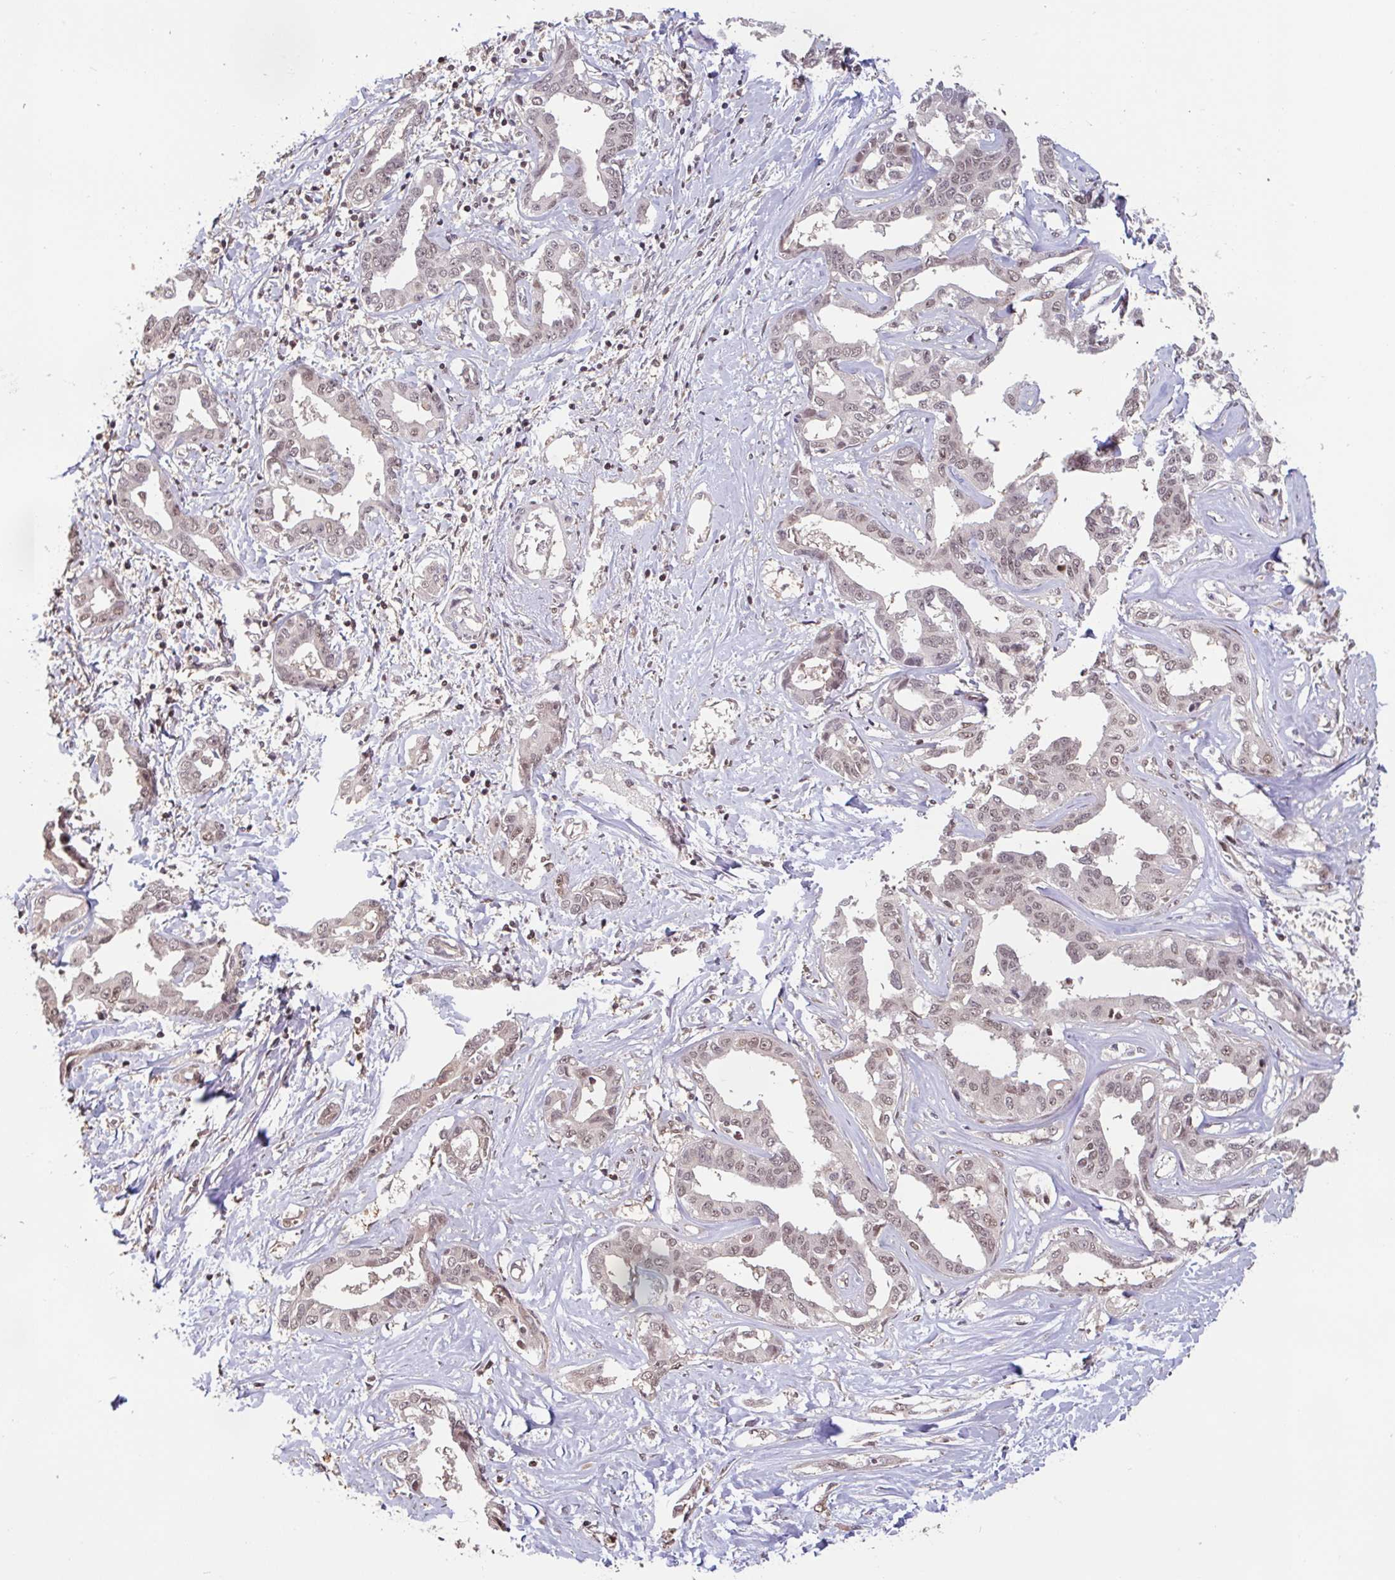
{"staining": {"intensity": "moderate", "quantity": ">75%", "location": "nuclear"}, "tissue": "liver cancer", "cell_type": "Tumor cells", "image_type": "cancer", "snomed": [{"axis": "morphology", "description": "Cholangiocarcinoma"}, {"axis": "topography", "description": "Liver"}], "caption": "Moderate nuclear staining is seen in about >75% of tumor cells in cholangiocarcinoma (liver).", "gene": "DR1", "patient": {"sex": "male", "age": 59}}